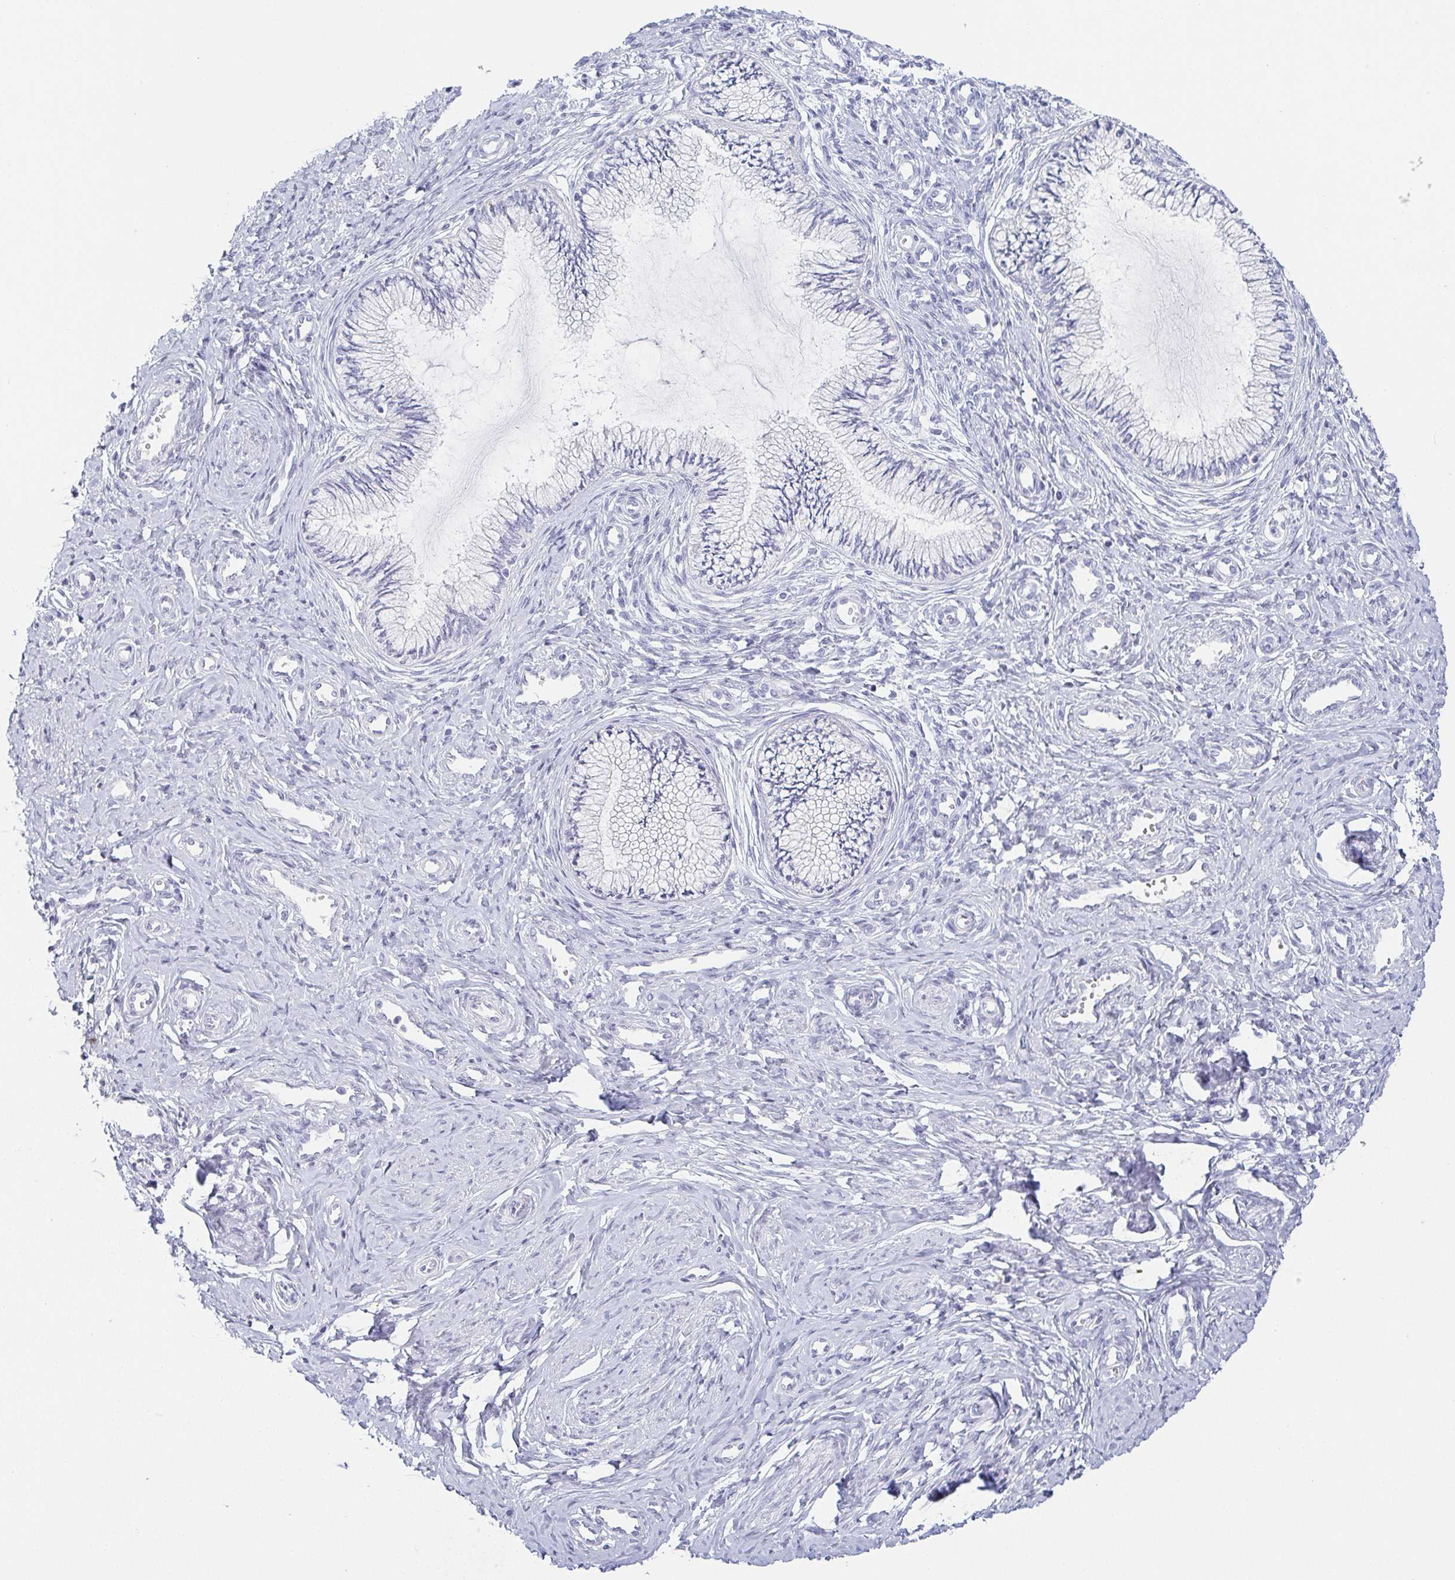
{"staining": {"intensity": "negative", "quantity": "none", "location": "none"}, "tissue": "cervix", "cell_type": "Glandular cells", "image_type": "normal", "snomed": [{"axis": "morphology", "description": "Normal tissue, NOS"}, {"axis": "topography", "description": "Cervix"}], "caption": "Immunohistochemical staining of benign cervix shows no significant expression in glandular cells. Nuclei are stained in blue.", "gene": "PRR27", "patient": {"sex": "female", "age": 24}}